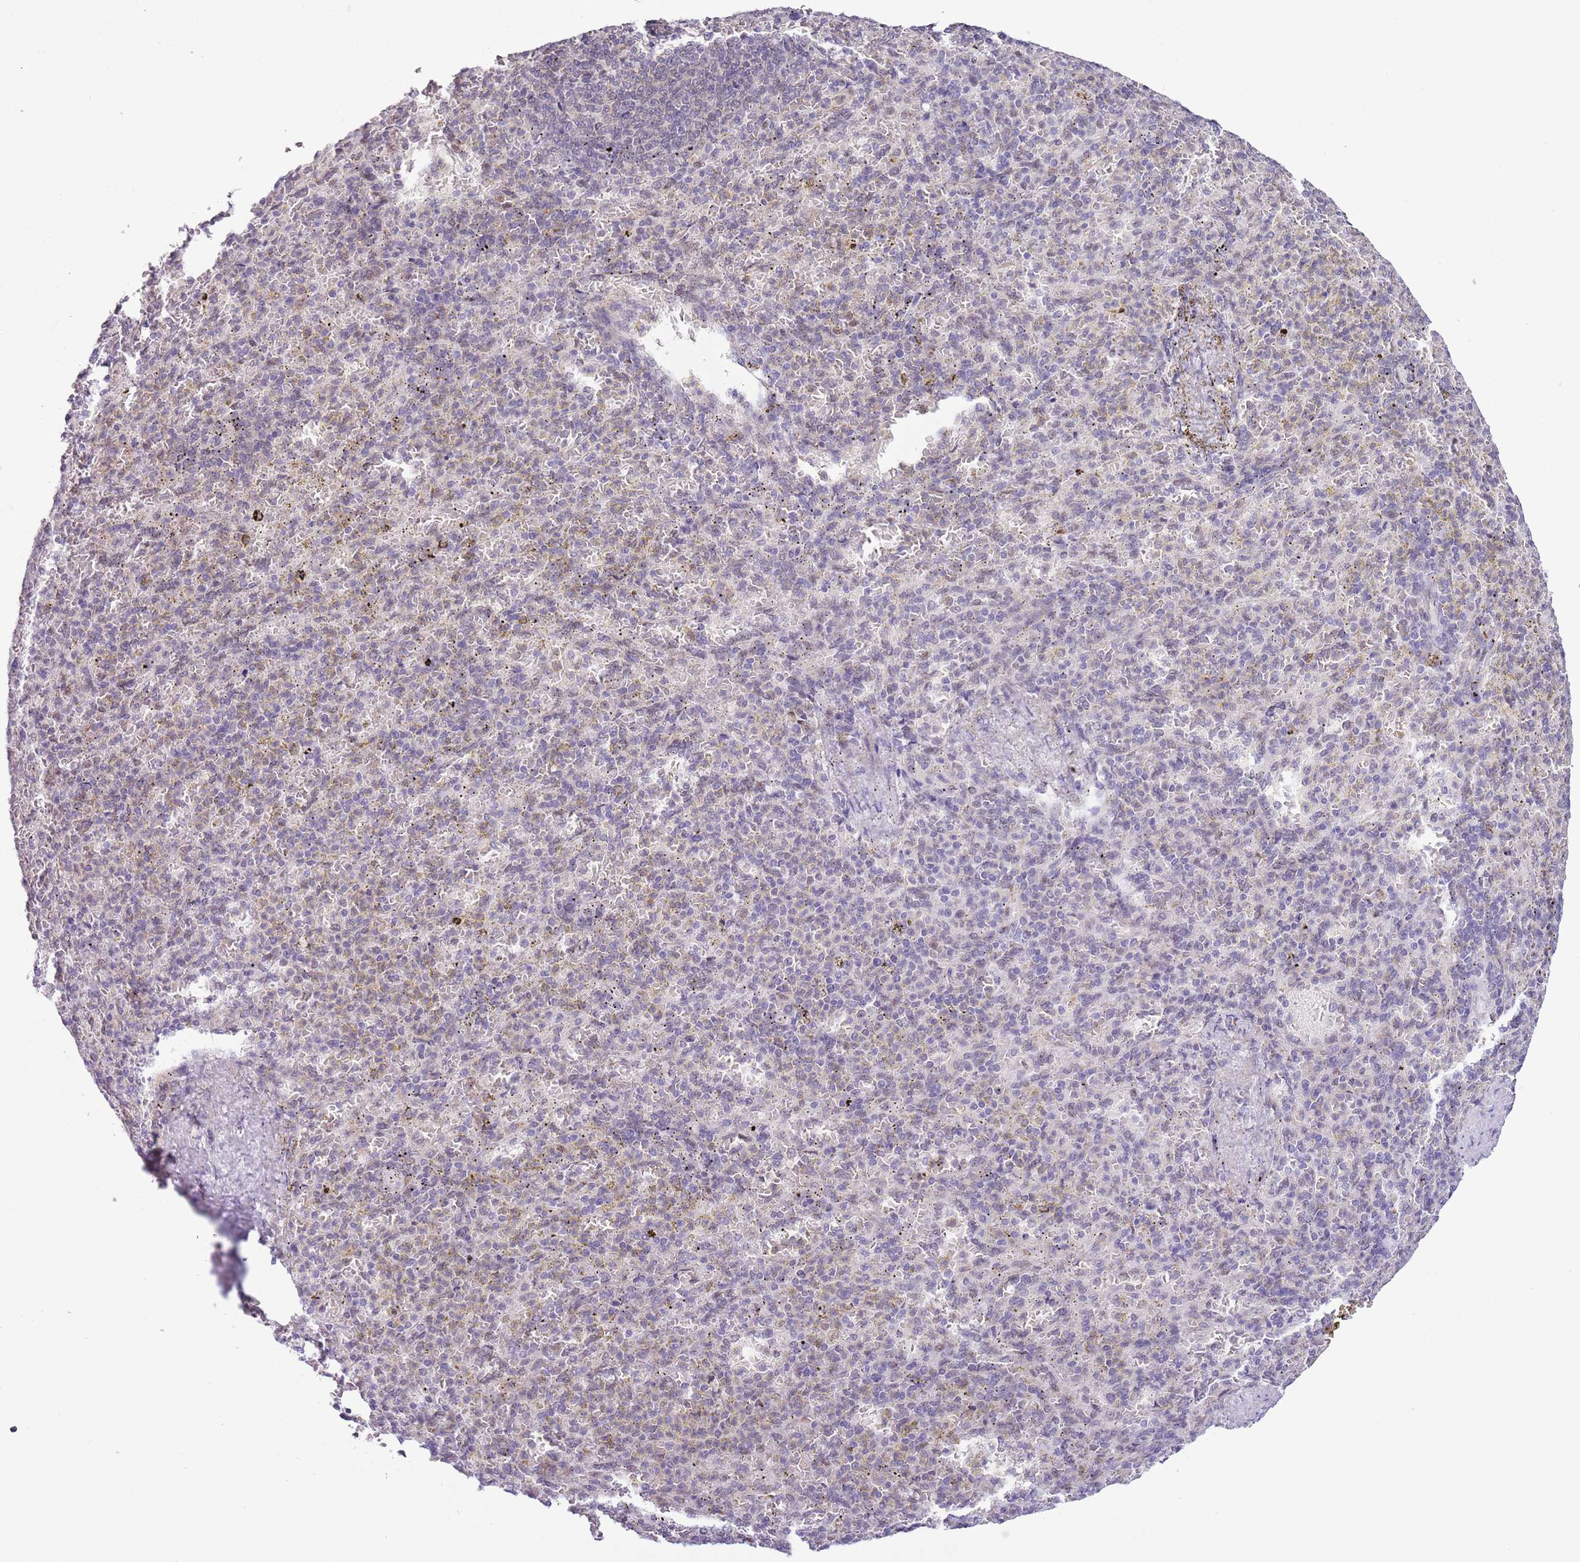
{"staining": {"intensity": "weak", "quantity": "<25%", "location": "nuclear"}, "tissue": "spleen", "cell_type": "Cells in red pulp", "image_type": "normal", "snomed": [{"axis": "morphology", "description": "Normal tissue, NOS"}, {"axis": "topography", "description": "Spleen"}], "caption": "The immunohistochemistry (IHC) photomicrograph has no significant staining in cells in red pulp of spleen.", "gene": "ZNF576", "patient": {"sex": "female", "age": 74}}